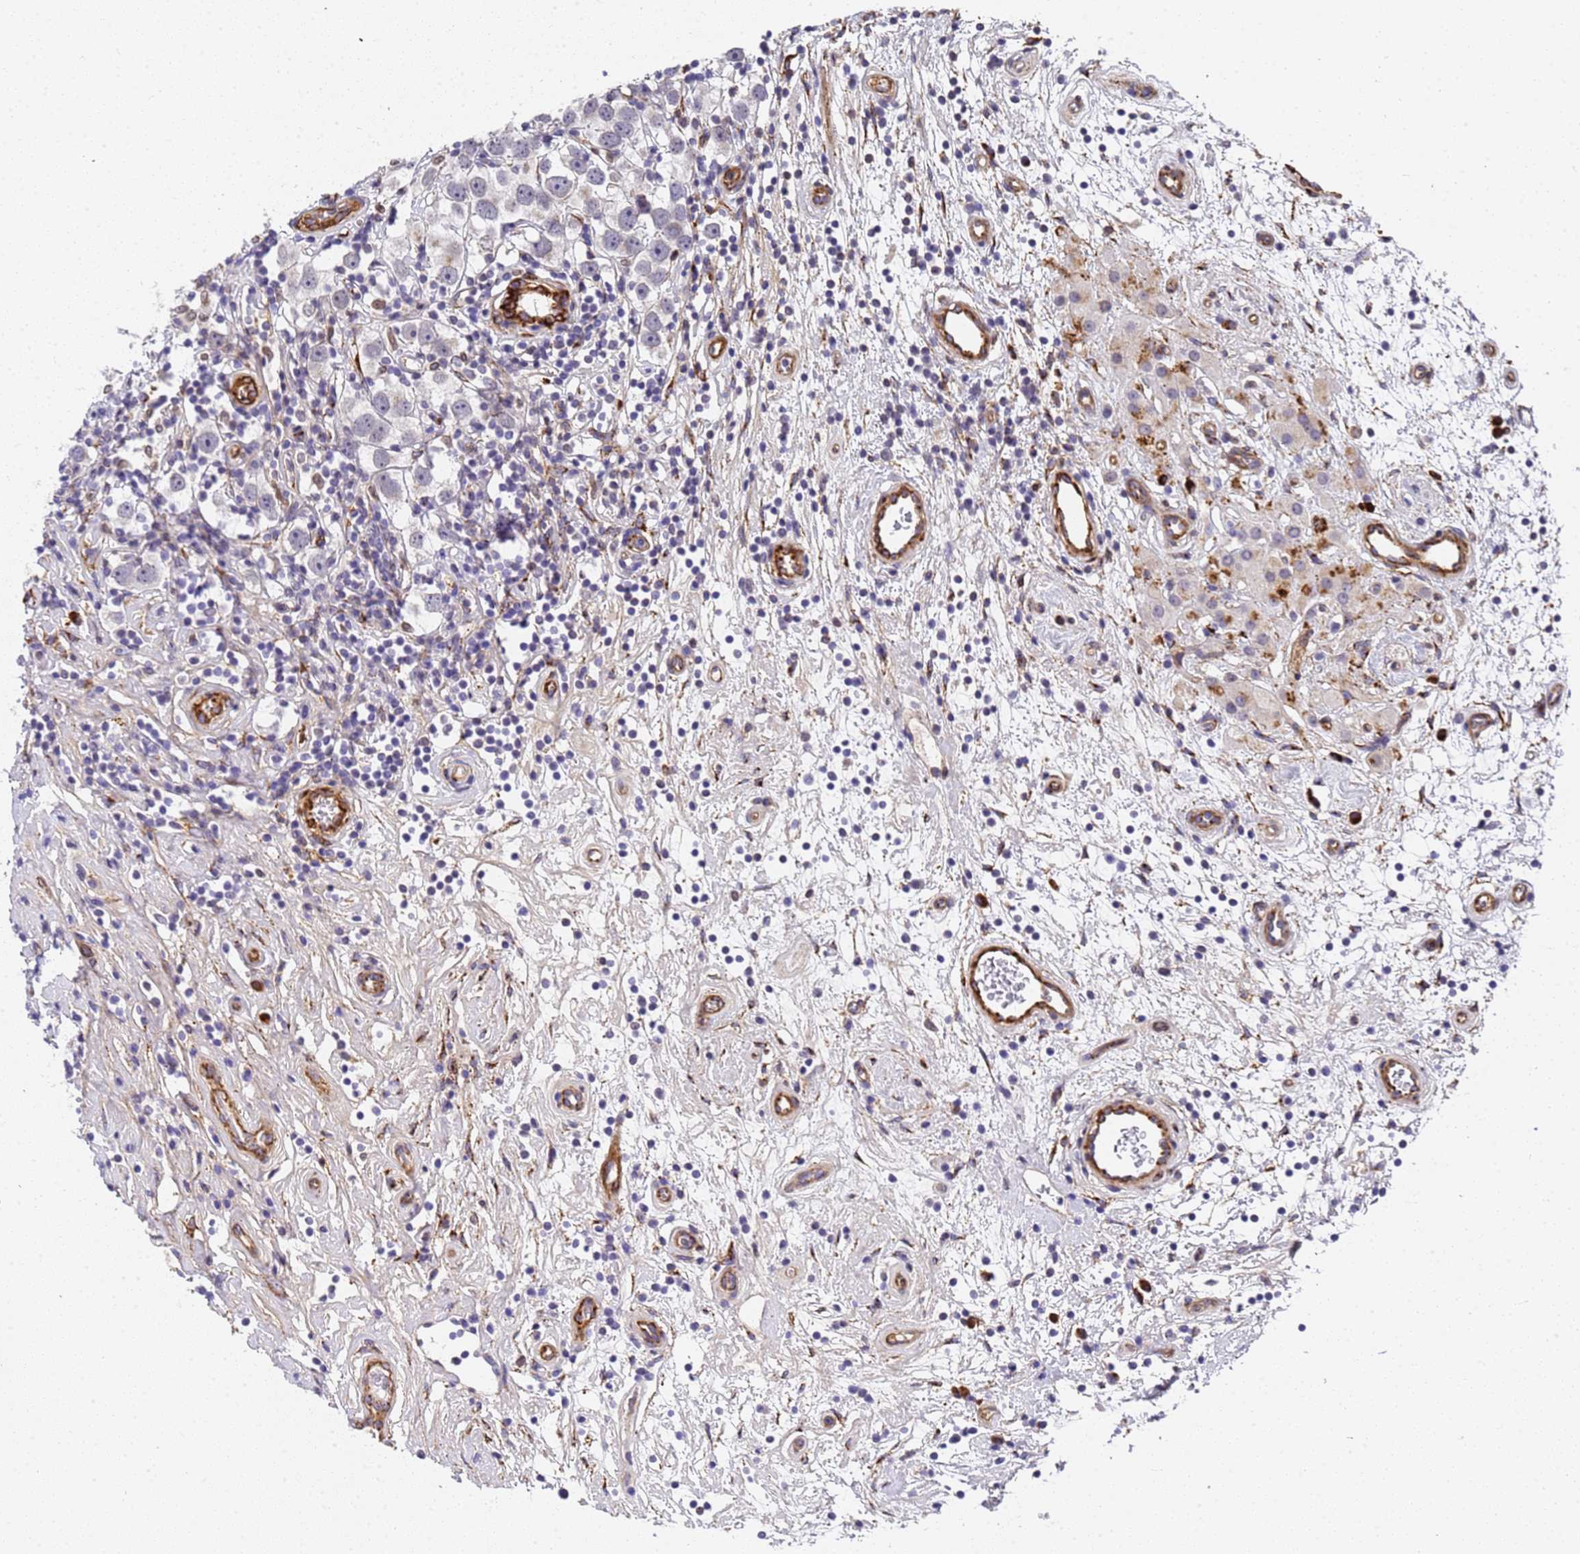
{"staining": {"intensity": "negative", "quantity": "none", "location": "none"}, "tissue": "testis cancer", "cell_type": "Tumor cells", "image_type": "cancer", "snomed": [{"axis": "morphology", "description": "Seminoma, NOS"}, {"axis": "topography", "description": "Testis"}], "caption": "High magnification brightfield microscopy of testis seminoma stained with DAB (brown) and counterstained with hematoxylin (blue): tumor cells show no significant staining.", "gene": "IGFBP7", "patient": {"sex": "male", "age": 49}}